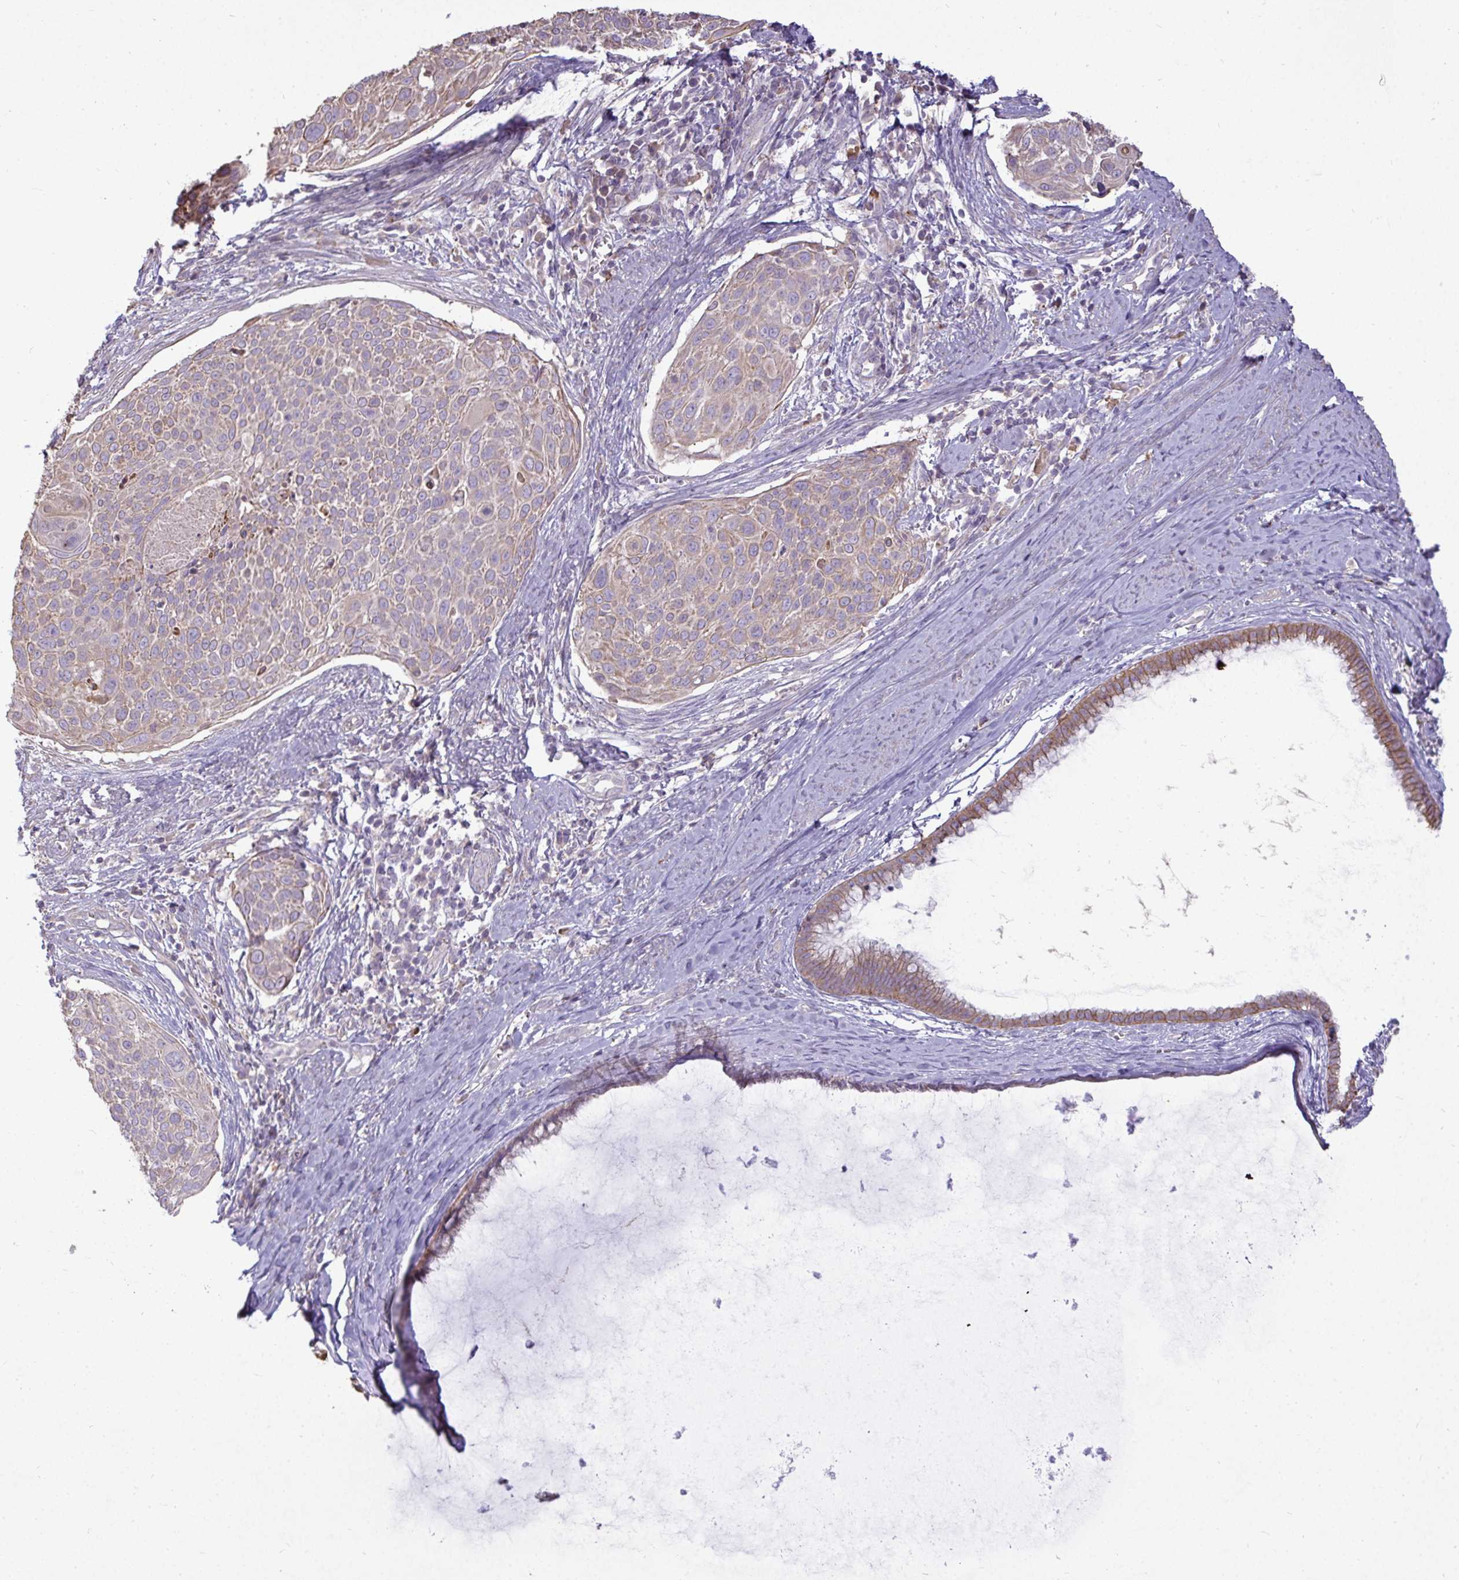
{"staining": {"intensity": "weak", "quantity": "<25%", "location": "cytoplasmic/membranous"}, "tissue": "cervical cancer", "cell_type": "Tumor cells", "image_type": "cancer", "snomed": [{"axis": "morphology", "description": "Squamous cell carcinoma, NOS"}, {"axis": "topography", "description": "Cervix"}], "caption": "Immunohistochemistry micrograph of neoplastic tissue: human squamous cell carcinoma (cervical) stained with DAB demonstrates no significant protein expression in tumor cells. (DAB IHC visualized using brightfield microscopy, high magnification).", "gene": "STRIP1", "patient": {"sex": "female", "age": 39}}